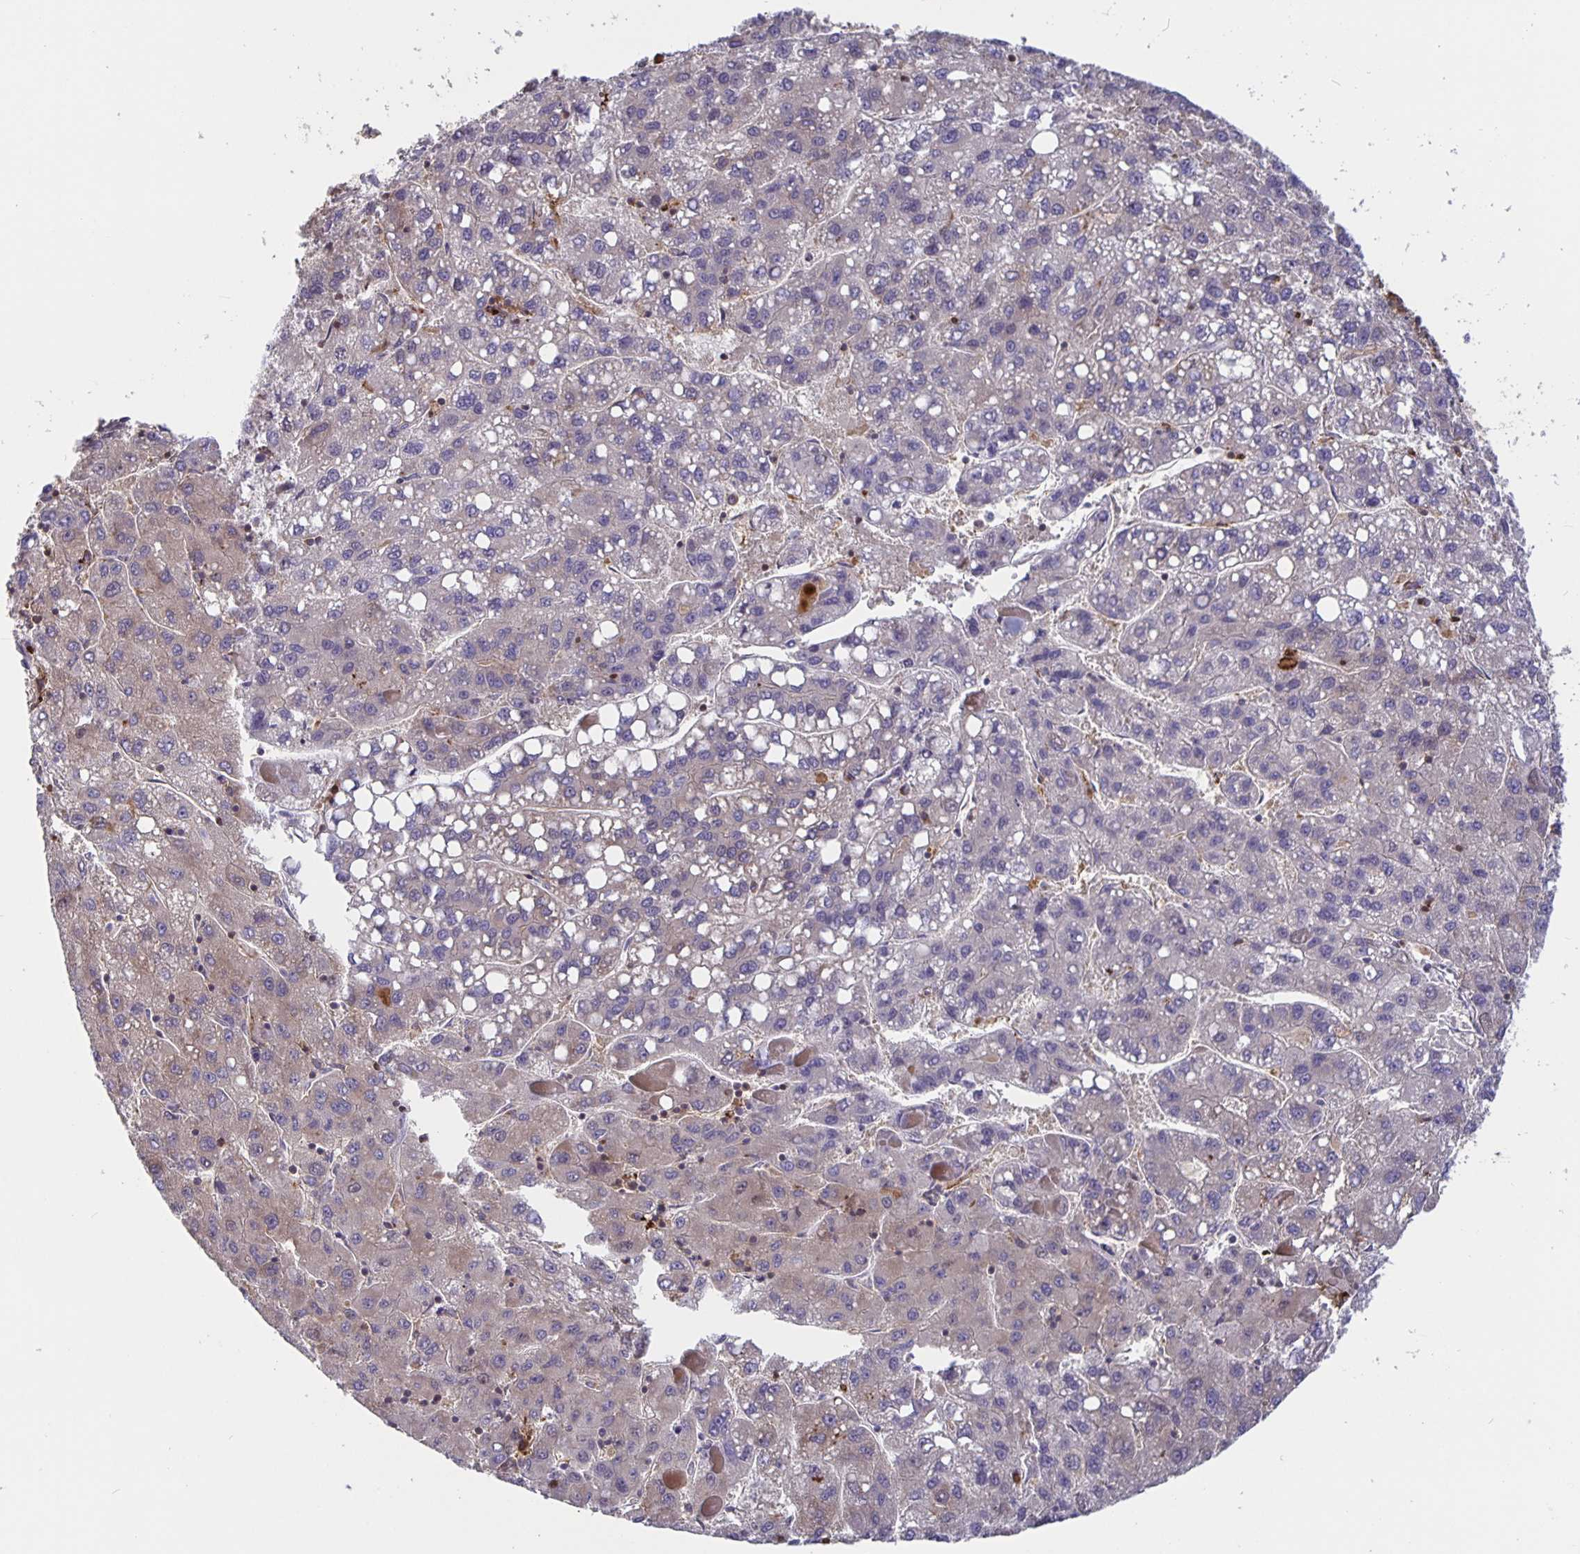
{"staining": {"intensity": "negative", "quantity": "none", "location": "none"}, "tissue": "liver cancer", "cell_type": "Tumor cells", "image_type": "cancer", "snomed": [{"axis": "morphology", "description": "Carcinoma, Hepatocellular, NOS"}, {"axis": "topography", "description": "Liver"}], "caption": "The photomicrograph shows no staining of tumor cells in liver cancer.", "gene": "FEM1C", "patient": {"sex": "female", "age": 82}}